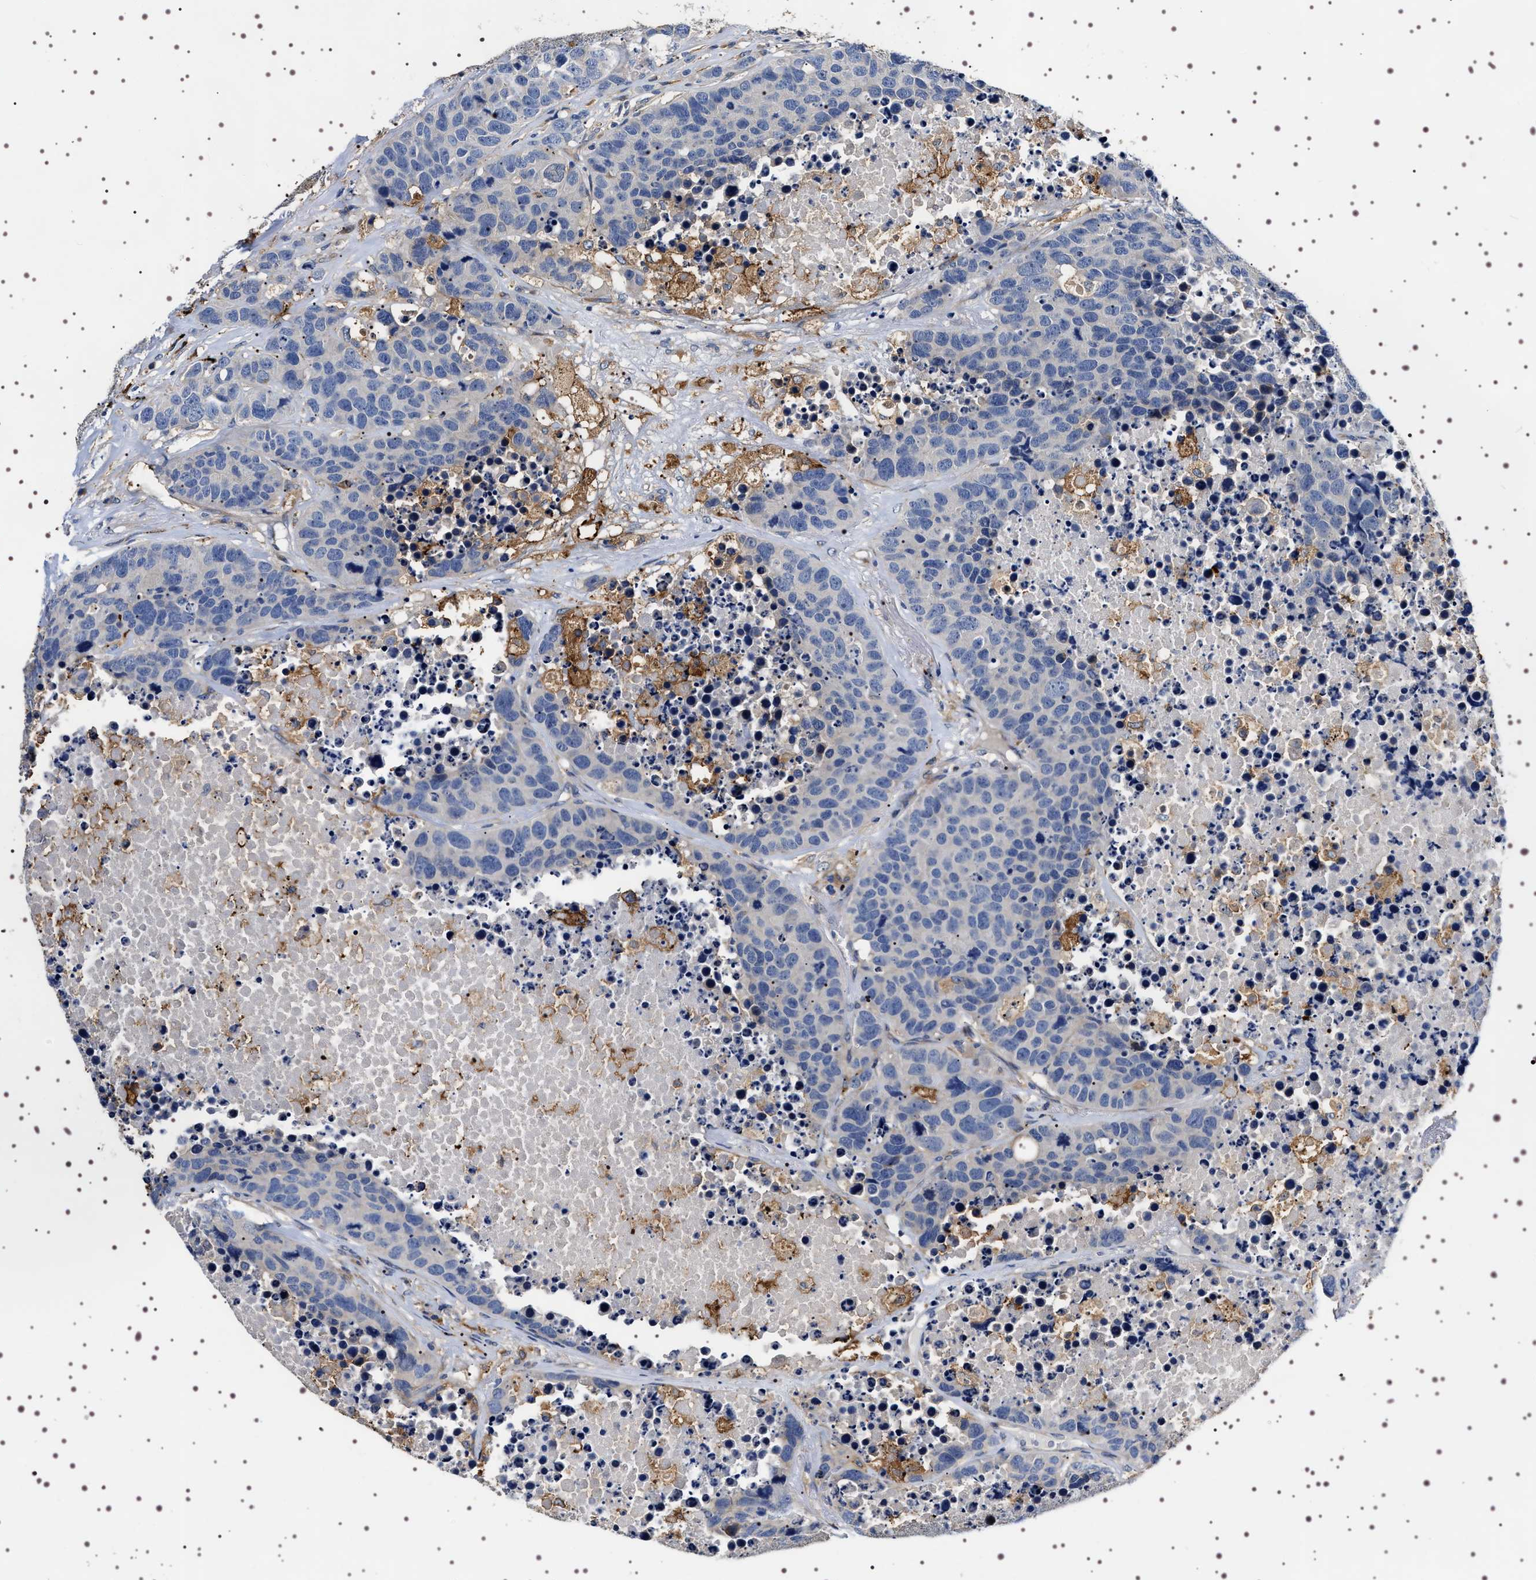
{"staining": {"intensity": "negative", "quantity": "none", "location": "none"}, "tissue": "carcinoid", "cell_type": "Tumor cells", "image_type": "cancer", "snomed": [{"axis": "morphology", "description": "Carcinoid, malignant, NOS"}, {"axis": "topography", "description": "Lung"}], "caption": "This micrograph is of carcinoid (malignant) stained with IHC to label a protein in brown with the nuclei are counter-stained blue. There is no staining in tumor cells. (DAB (3,3'-diaminobenzidine) IHC visualized using brightfield microscopy, high magnification).", "gene": "ALPL", "patient": {"sex": "male", "age": 60}}